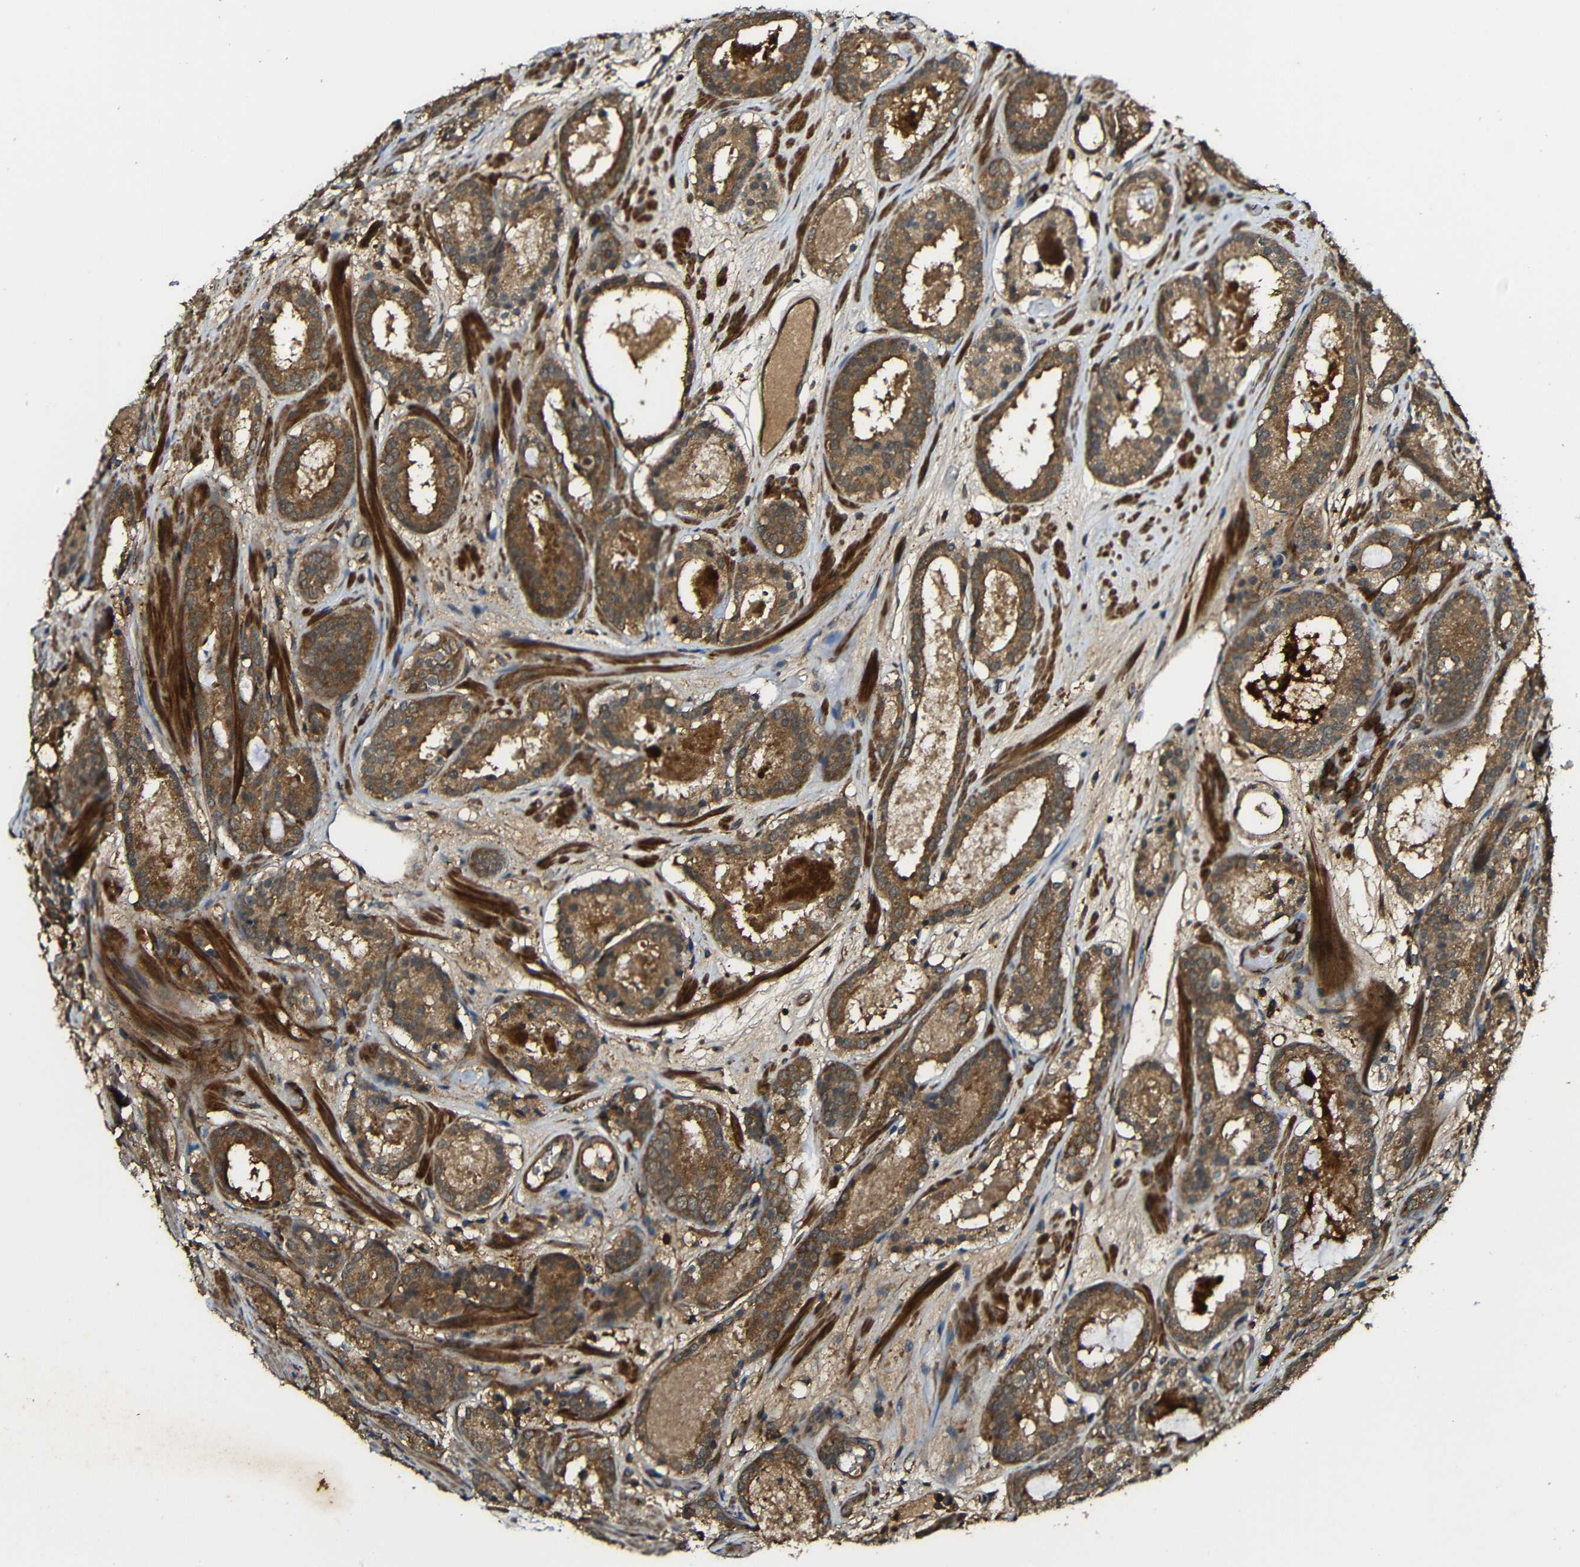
{"staining": {"intensity": "moderate", "quantity": ">75%", "location": "cytoplasmic/membranous"}, "tissue": "prostate cancer", "cell_type": "Tumor cells", "image_type": "cancer", "snomed": [{"axis": "morphology", "description": "Adenocarcinoma, Low grade"}, {"axis": "topography", "description": "Prostate"}], "caption": "A brown stain labels moderate cytoplasmic/membranous positivity of a protein in prostate cancer (adenocarcinoma (low-grade)) tumor cells.", "gene": "CASP8", "patient": {"sex": "male", "age": 69}}